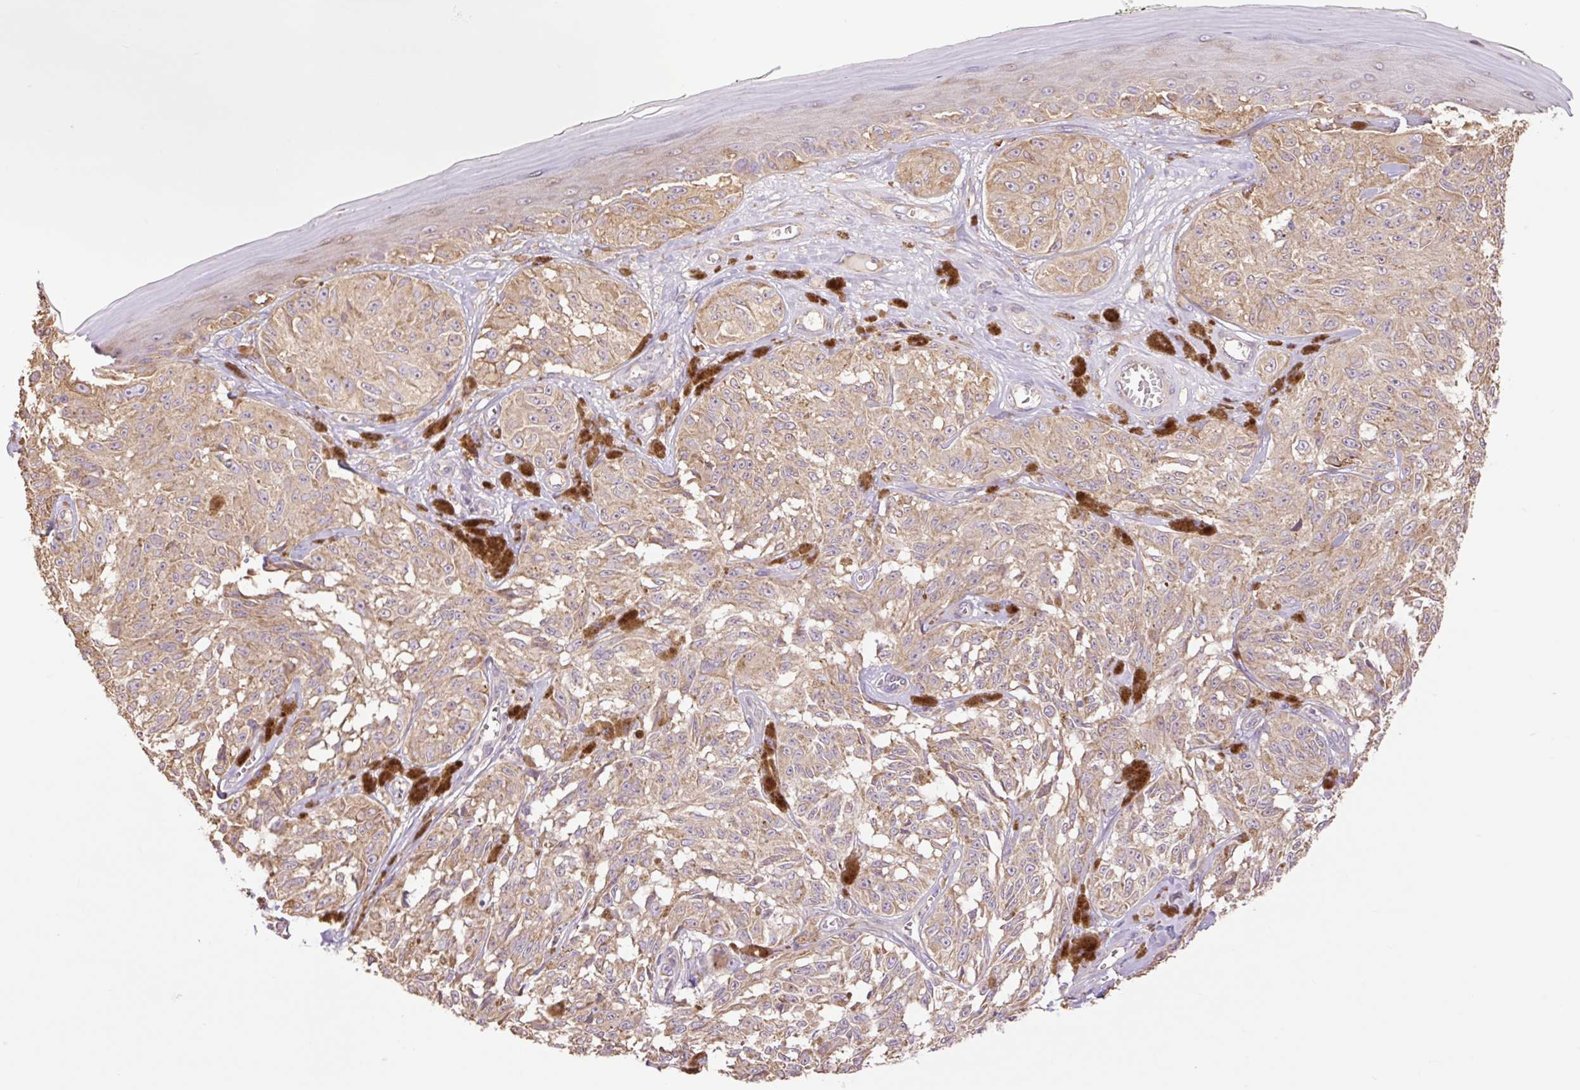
{"staining": {"intensity": "moderate", "quantity": ">75%", "location": "cytoplasmic/membranous"}, "tissue": "melanoma", "cell_type": "Tumor cells", "image_type": "cancer", "snomed": [{"axis": "morphology", "description": "Malignant melanoma, NOS"}, {"axis": "topography", "description": "Skin"}], "caption": "Protein staining of melanoma tissue shows moderate cytoplasmic/membranous expression in approximately >75% of tumor cells. The staining is performed using DAB brown chromogen to label protein expression. The nuclei are counter-stained blue using hematoxylin.", "gene": "DESI1", "patient": {"sex": "male", "age": 68}}